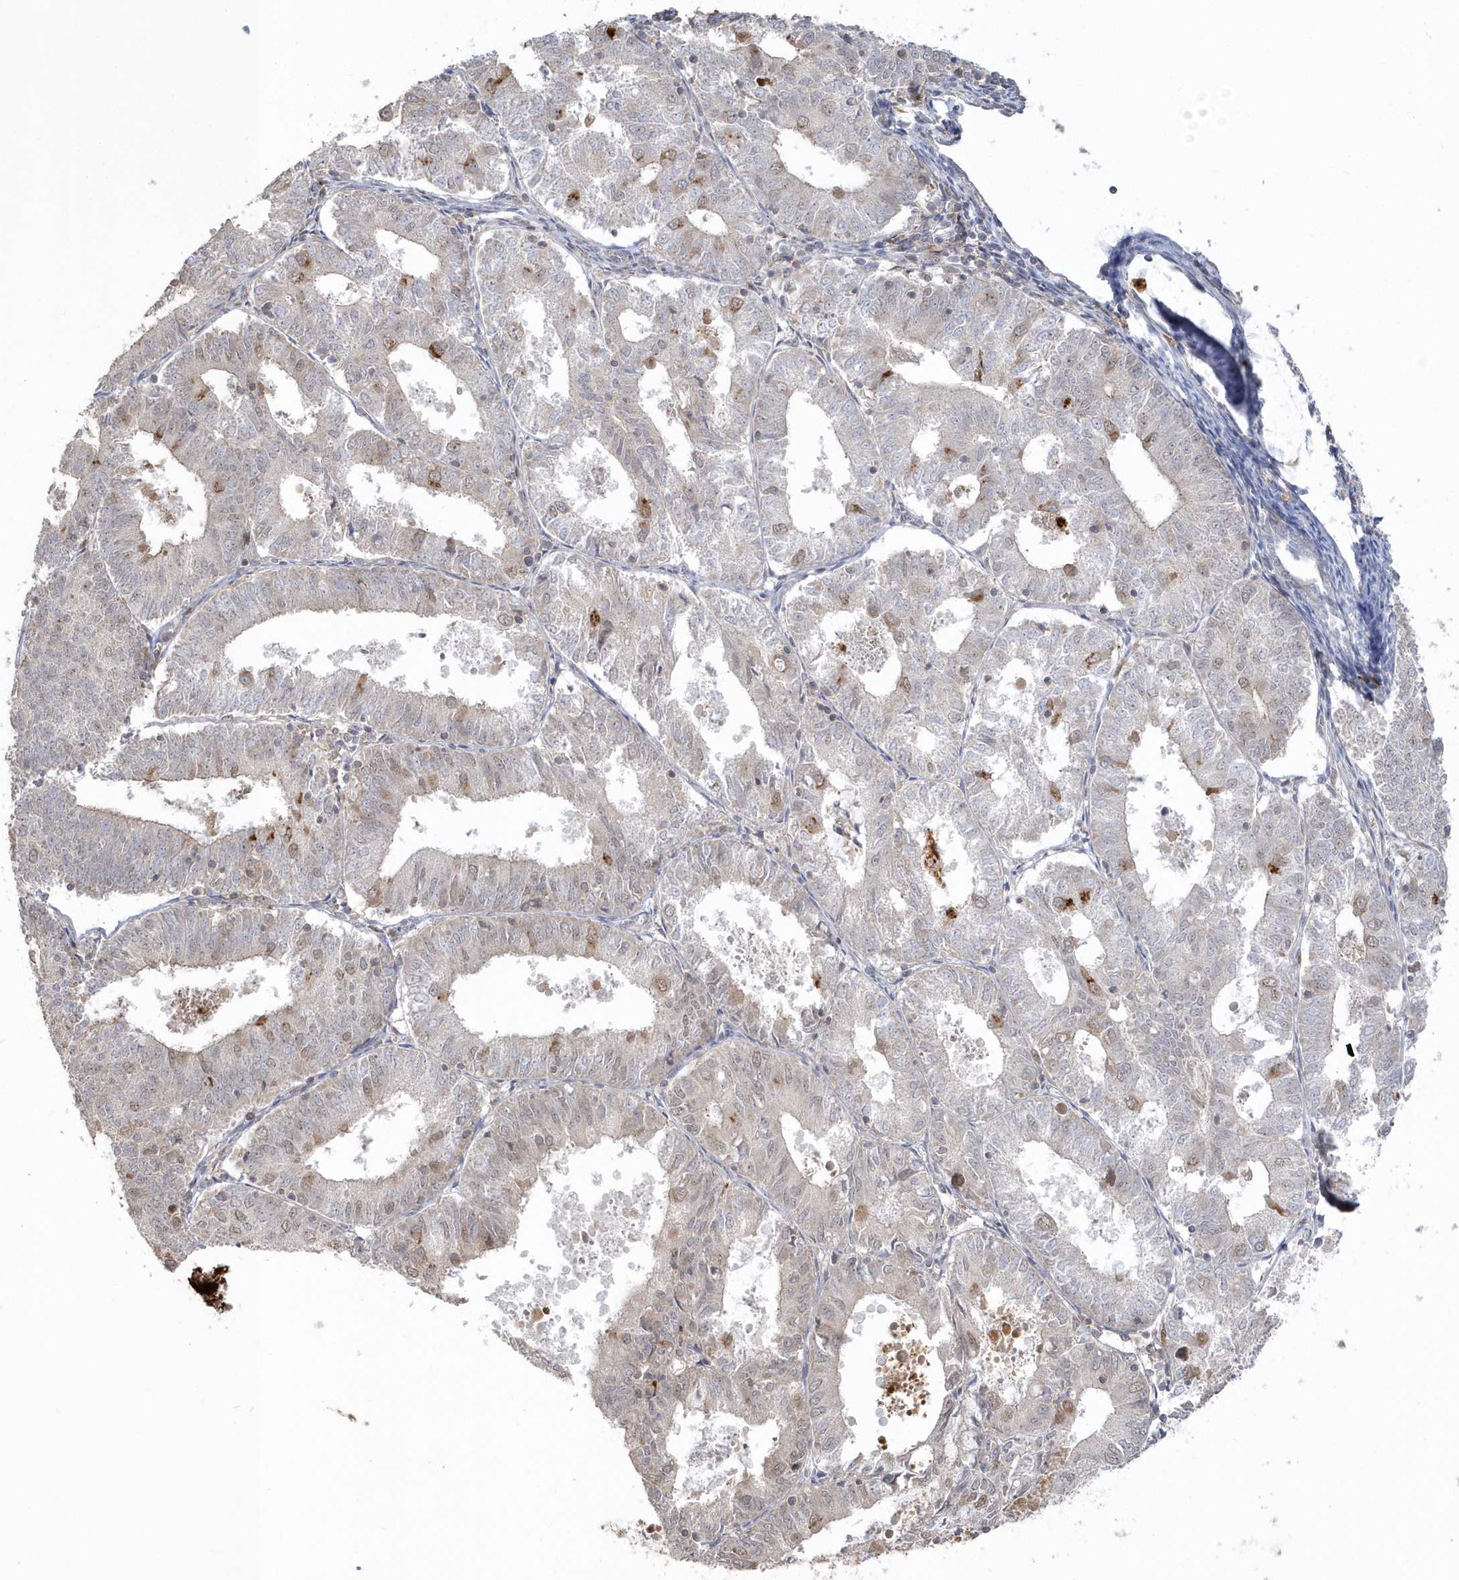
{"staining": {"intensity": "moderate", "quantity": "25%-75%", "location": "nuclear"}, "tissue": "endometrial cancer", "cell_type": "Tumor cells", "image_type": "cancer", "snomed": [{"axis": "morphology", "description": "Adenocarcinoma, NOS"}, {"axis": "topography", "description": "Endometrium"}], "caption": "Endometrial cancer (adenocarcinoma) stained for a protein (brown) displays moderate nuclear positive expression in about 25%-75% of tumor cells.", "gene": "NAF1", "patient": {"sex": "female", "age": 57}}